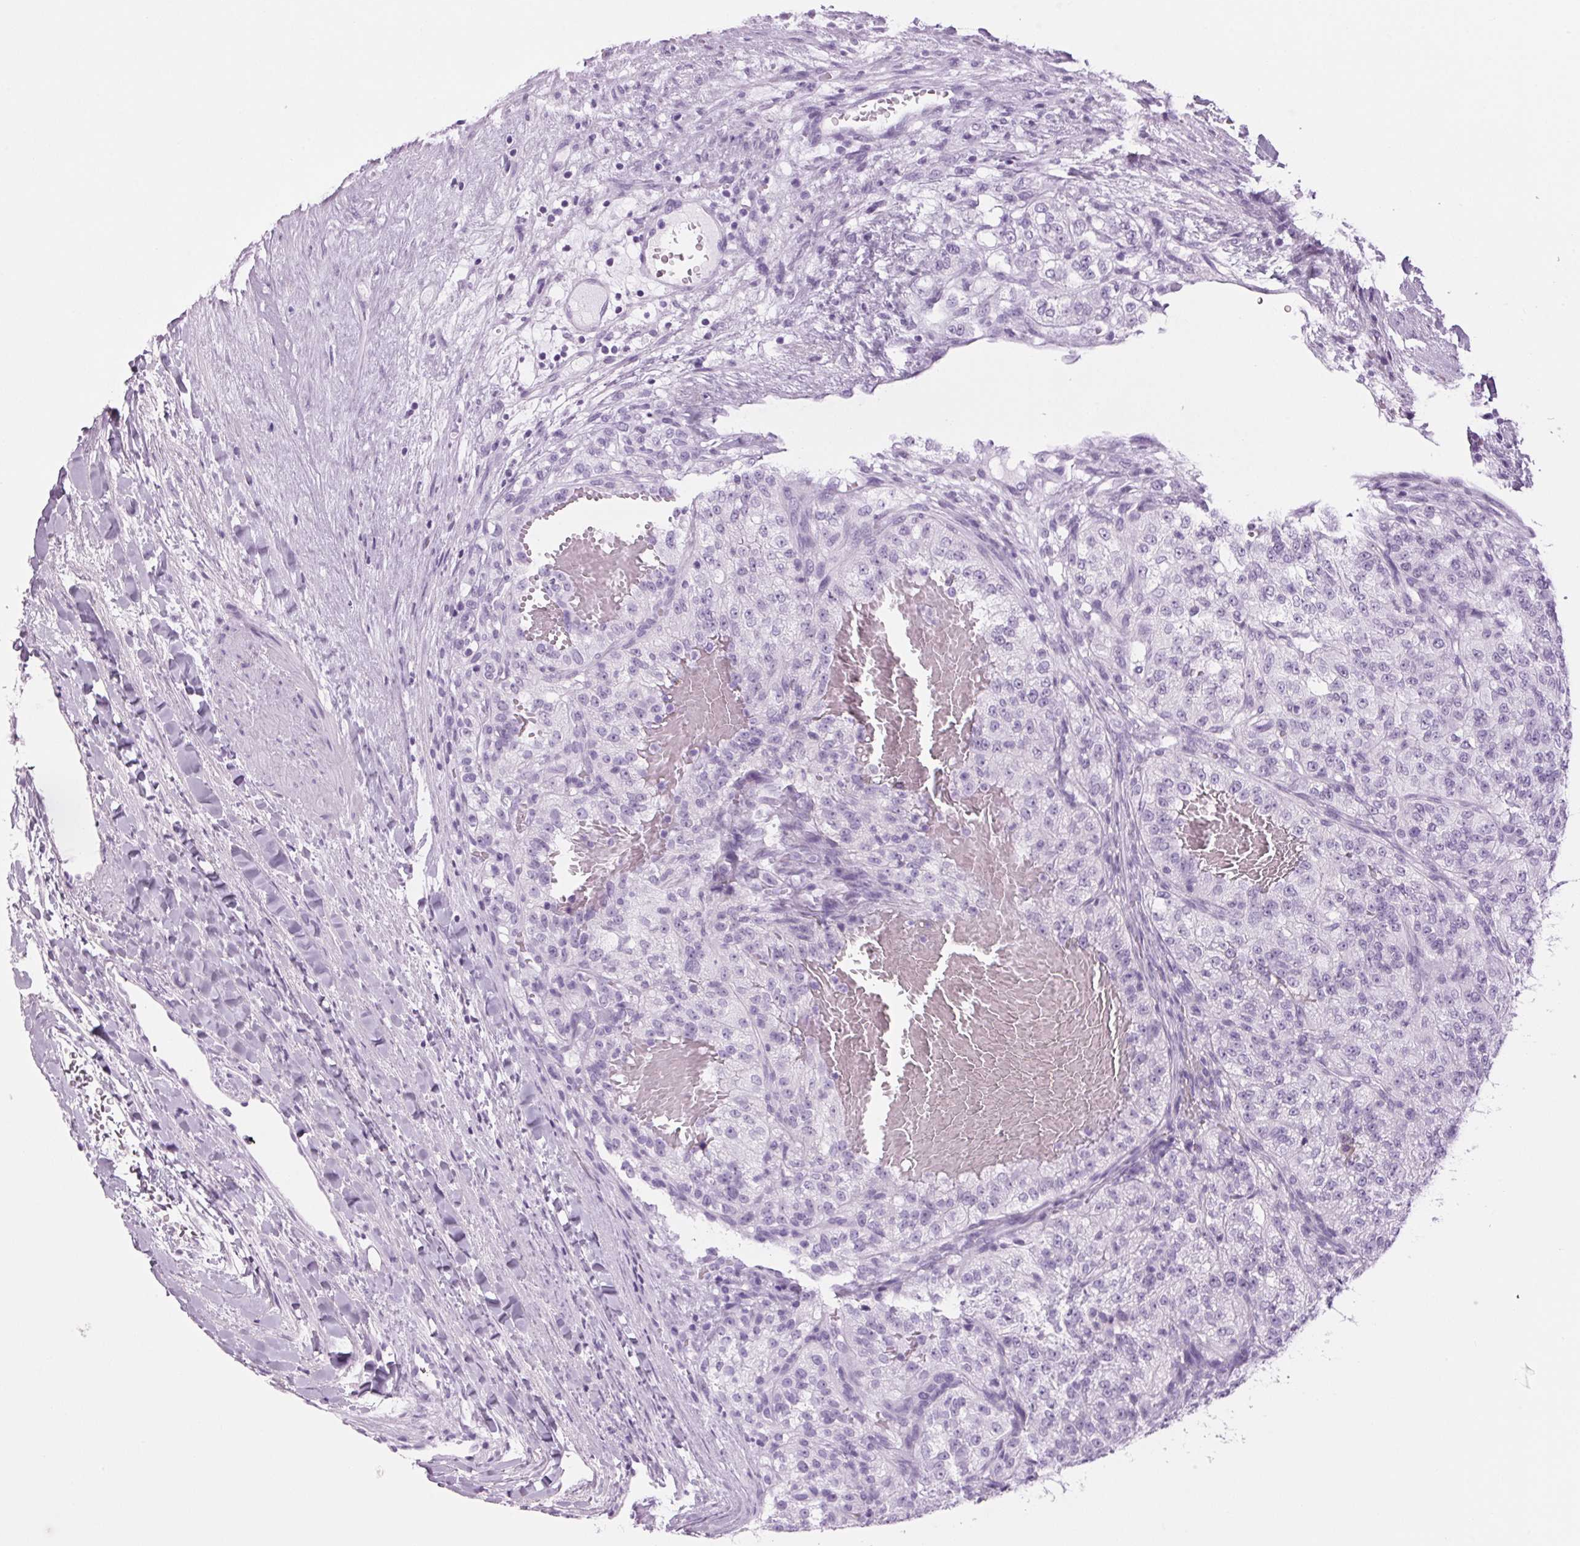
{"staining": {"intensity": "negative", "quantity": "none", "location": "none"}, "tissue": "renal cancer", "cell_type": "Tumor cells", "image_type": "cancer", "snomed": [{"axis": "morphology", "description": "Adenocarcinoma, NOS"}, {"axis": "topography", "description": "Kidney"}], "caption": "Tumor cells are negative for protein expression in human renal cancer (adenocarcinoma). (IHC, brightfield microscopy, high magnification).", "gene": "PPP1R1A", "patient": {"sex": "female", "age": 63}}